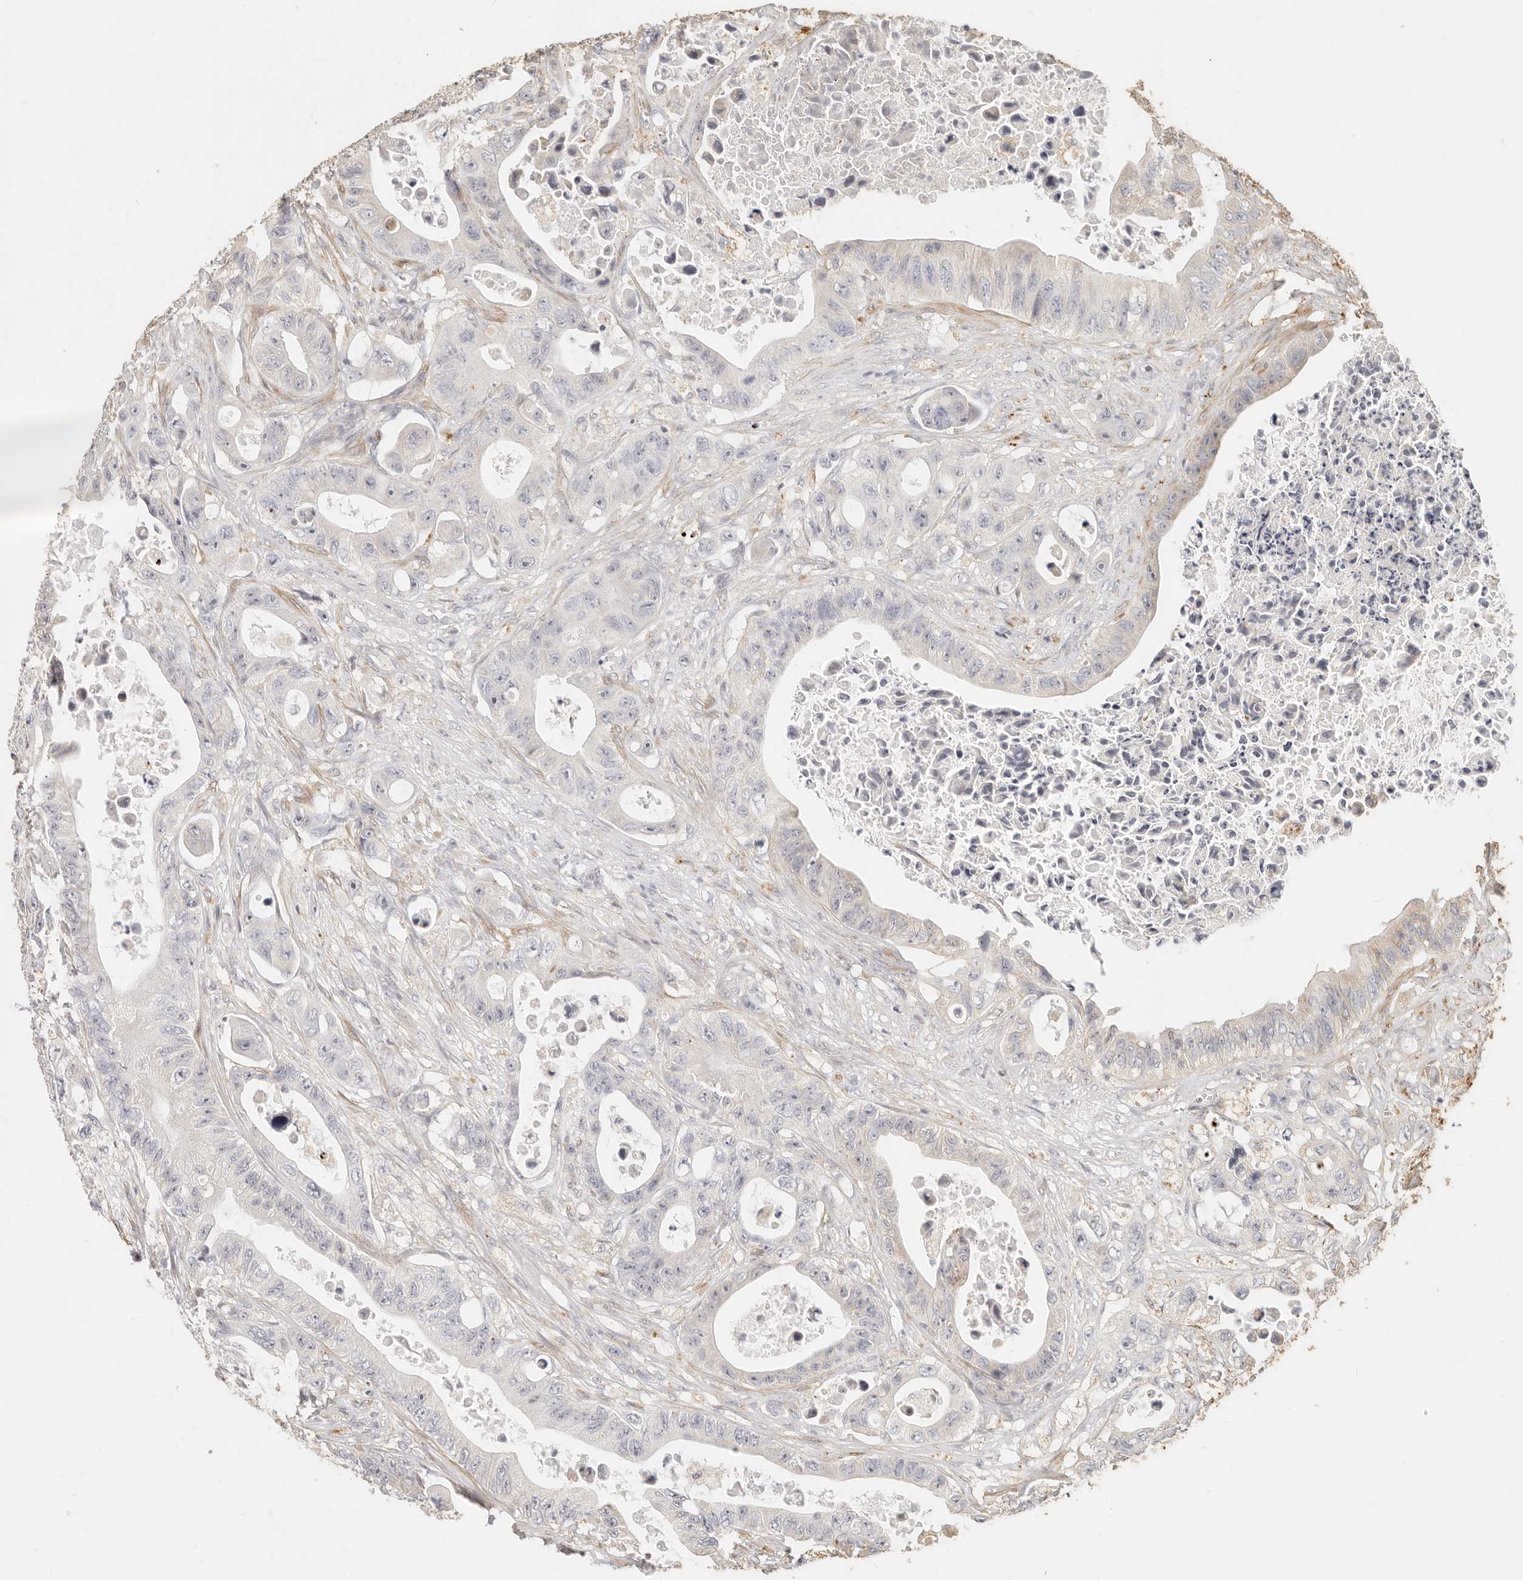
{"staining": {"intensity": "negative", "quantity": "none", "location": "none"}, "tissue": "colorectal cancer", "cell_type": "Tumor cells", "image_type": "cancer", "snomed": [{"axis": "morphology", "description": "Adenocarcinoma, NOS"}, {"axis": "topography", "description": "Colon"}], "caption": "Colorectal cancer stained for a protein using immunohistochemistry (IHC) exhibits no staining tumor cells.", "gene": "PTPN22", "patient": {"sex": "female", "age": 46}}